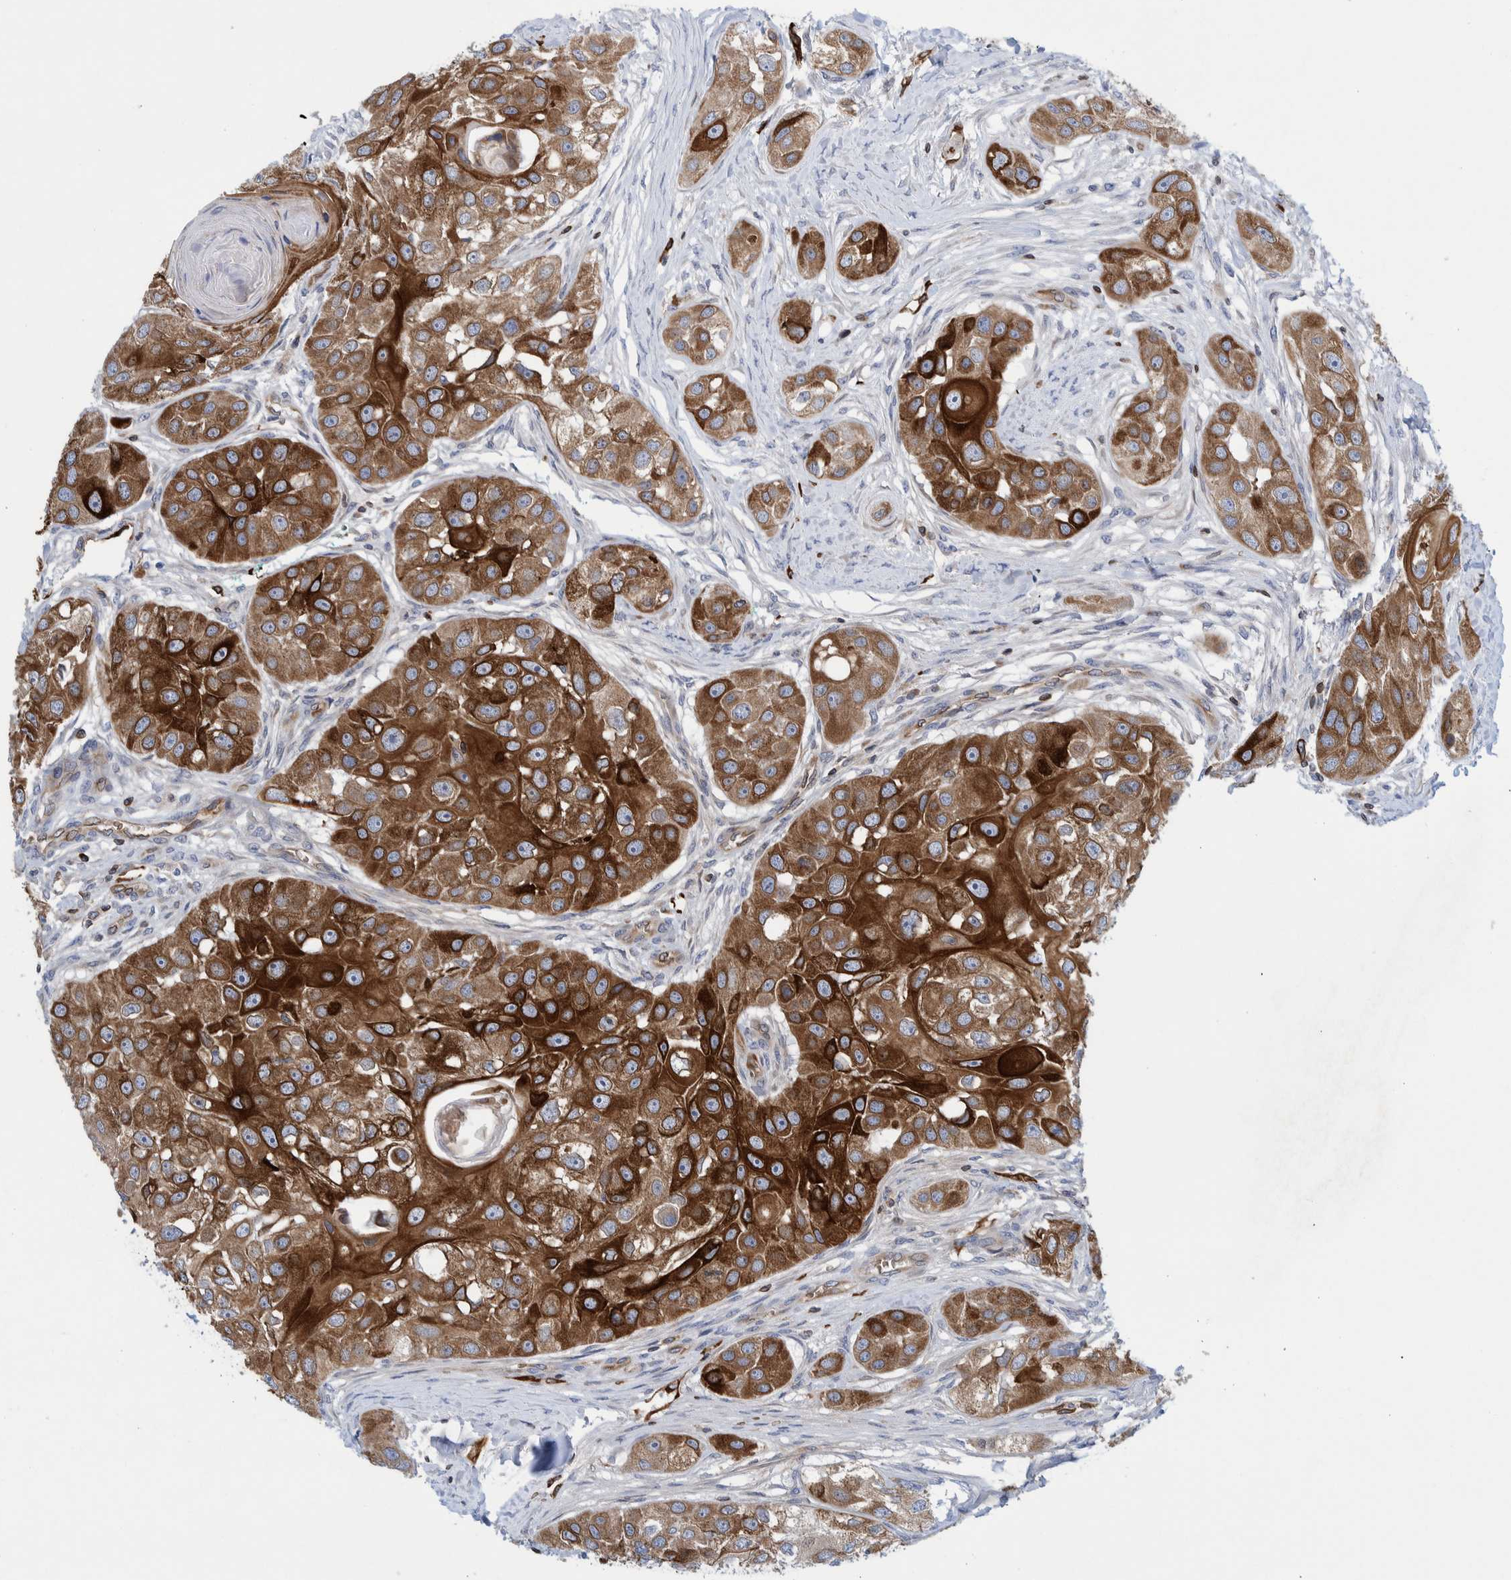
{"staining": {"intensity": "strong", "quantity": ">75%", "location": "cytoplasmic/membranous"}, "tissue": "head and neck cancer", "cell_type": "Tumor cells", "image_type": "cancer", "snomed": [{"axis": "morphology", "description": "Normal tissue, NOS"}, {"axis": "morphology", "description": "Squamous cell carcinoma, NOS"}, {"axis": "topography", "description": "Skeletal muscle"}, {"axis": "topography", "description": "Head-Neck"}], "caption": "A high-resolution image shows immunohistochemistry (IHC) staining of head and neck cancer (squamous cell carcinoma), which displays strong cytoplasmic/membranous positivity in approximately >75% of tumor cells.", "gene": "THEM6", "patient": {"sex": "male", "age": 51}}